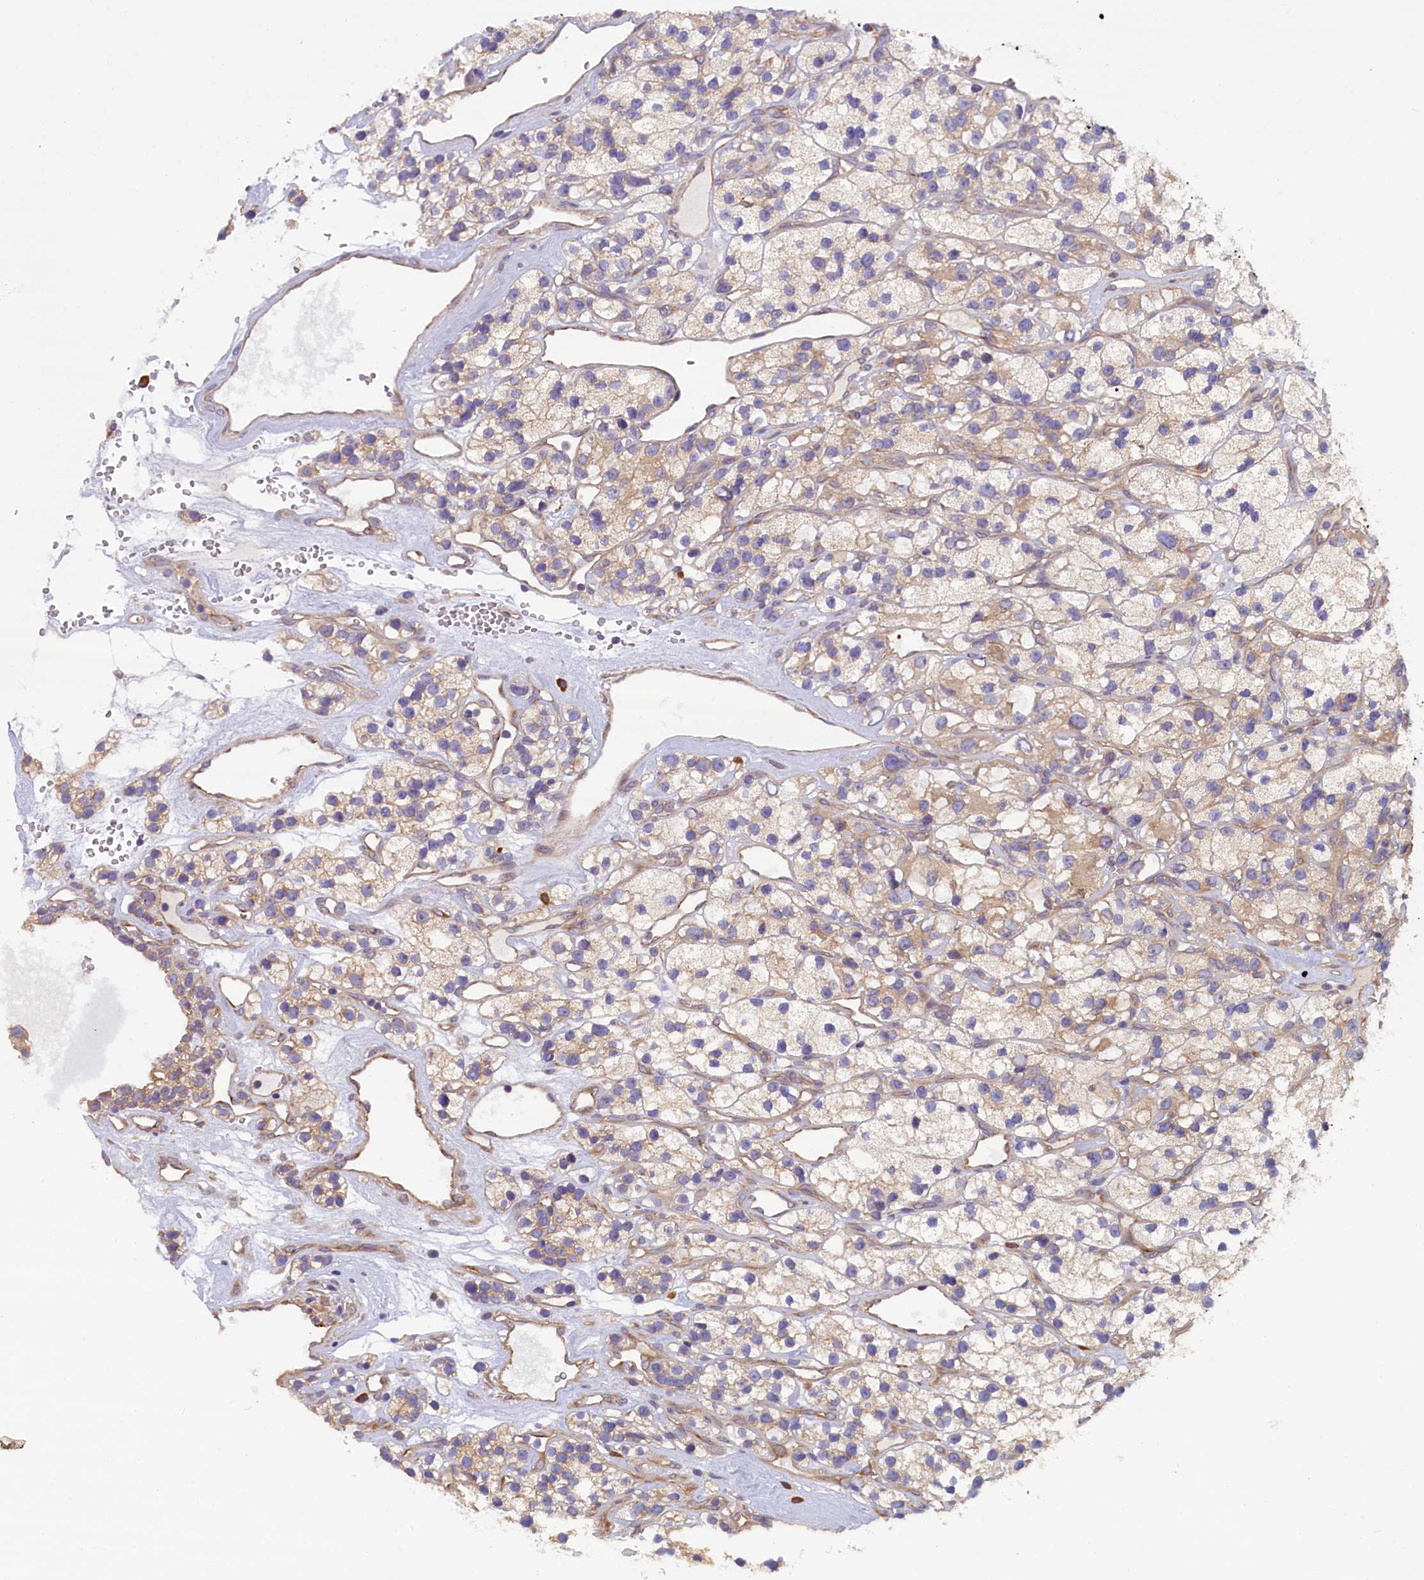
{"staining": {"intensity": "weak", "quantity": "25%-75%", "location": "cytoplasmic/membranous"}, "tissue": "renal cancer", "cell_type": "Tumor cells", "image_type": "cancer", "snomed": [{"axis": "morphology", "description": "Adenocarcinoma, NOS"}, {"axis": "topography", "description": "Kidney"}], "caption": "Protein positivity by immunohistochemistry displays weak cytoplasmic/membranous staining in about 25%-75% of tumor cells in adenocarcinoma (renal).", "gene": "CCDC9B", "patient": {"sex": "female", "age": 57}}